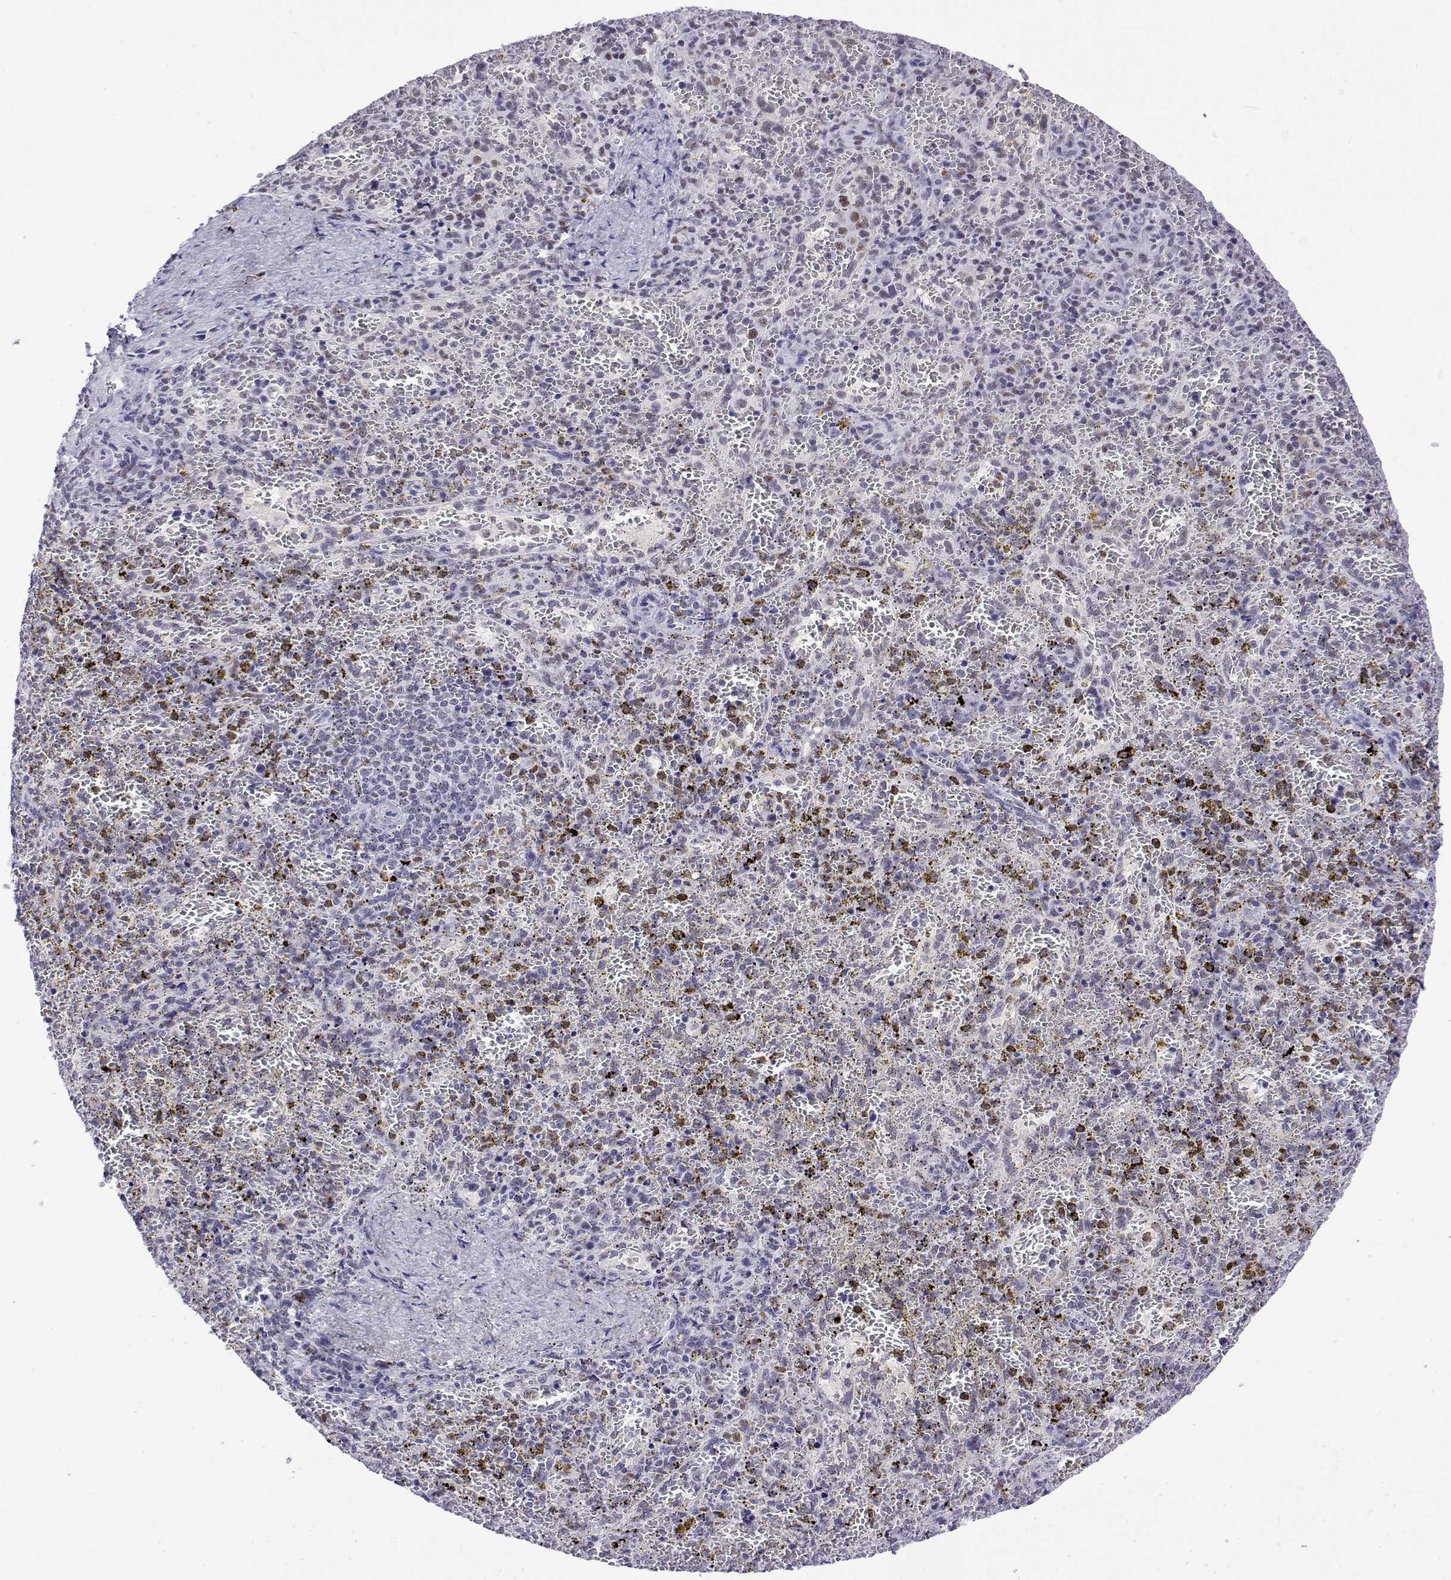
{"staining": {"intensity": "negative", "quantity": "none", "location": "none"}, "tissue": "spleen", "cell_type": "Cells in red pulp", "image_type": "normal", "snomed": [{"axis": "morphology", "description": "Normal tissue, NOS"}, {"axis": "topography", "description": "Spleen"}], "caption": "Immunohistochemistry photomicrograph of unremarkable spleen: spleen stained with DAB (3,3'-diaminobenzidine) displays no significant protein staining in cells in red pulp.", "gene": "POLDIP3", "patient": {"sex": "female", "age": 50}}